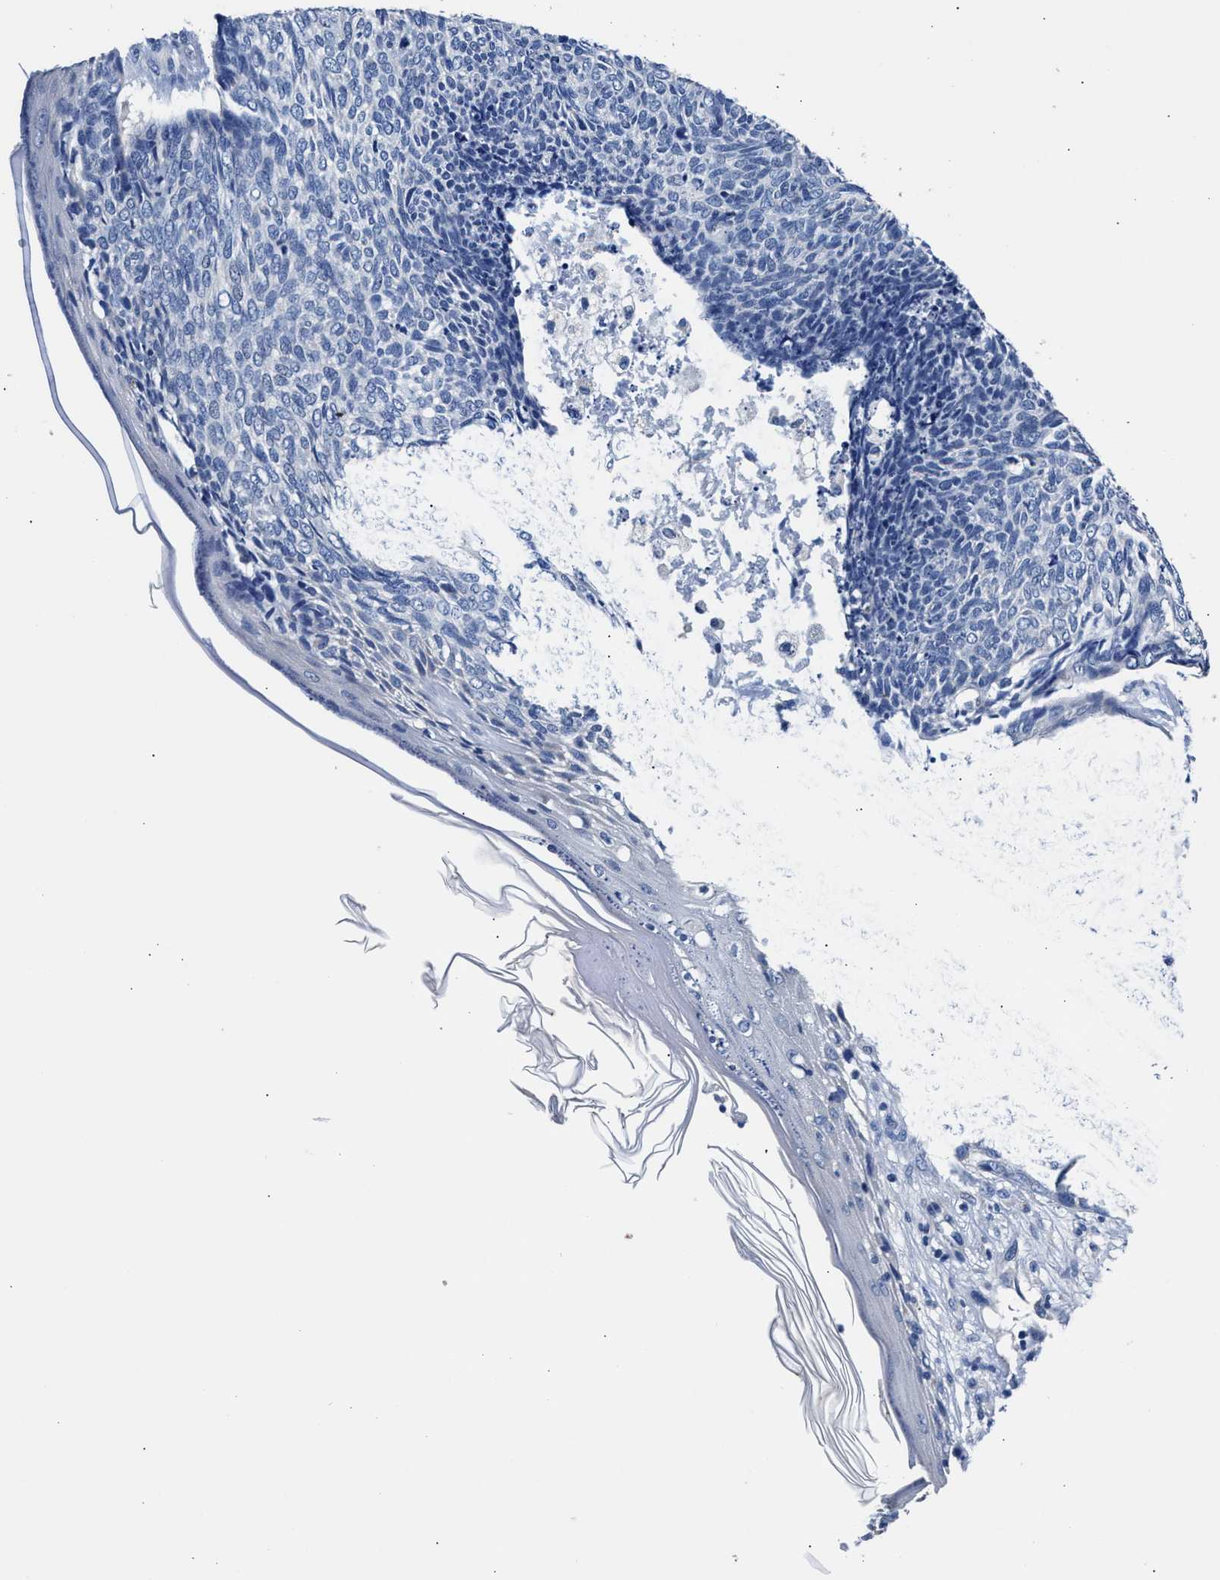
{"staining": {"intensity": "negative", "quantity": "none", "location": "none"}, "tissue": "skin cancer", "cell_type": "Tumor cells", "image_type": "cancer", "snomed": [{"axis": "morphology", "description": "Basal cell carcinoma"}, {"axis": "topography", "description": "Skin"}], "caption": "The IHC micrograph has no significant staining in tumor cells of skin cancer (basal cell carcinoma) tissue. Nuclei are stained in blue.", "gene": "GSTM1", "patient": {"sex": "female", "age": 84}}